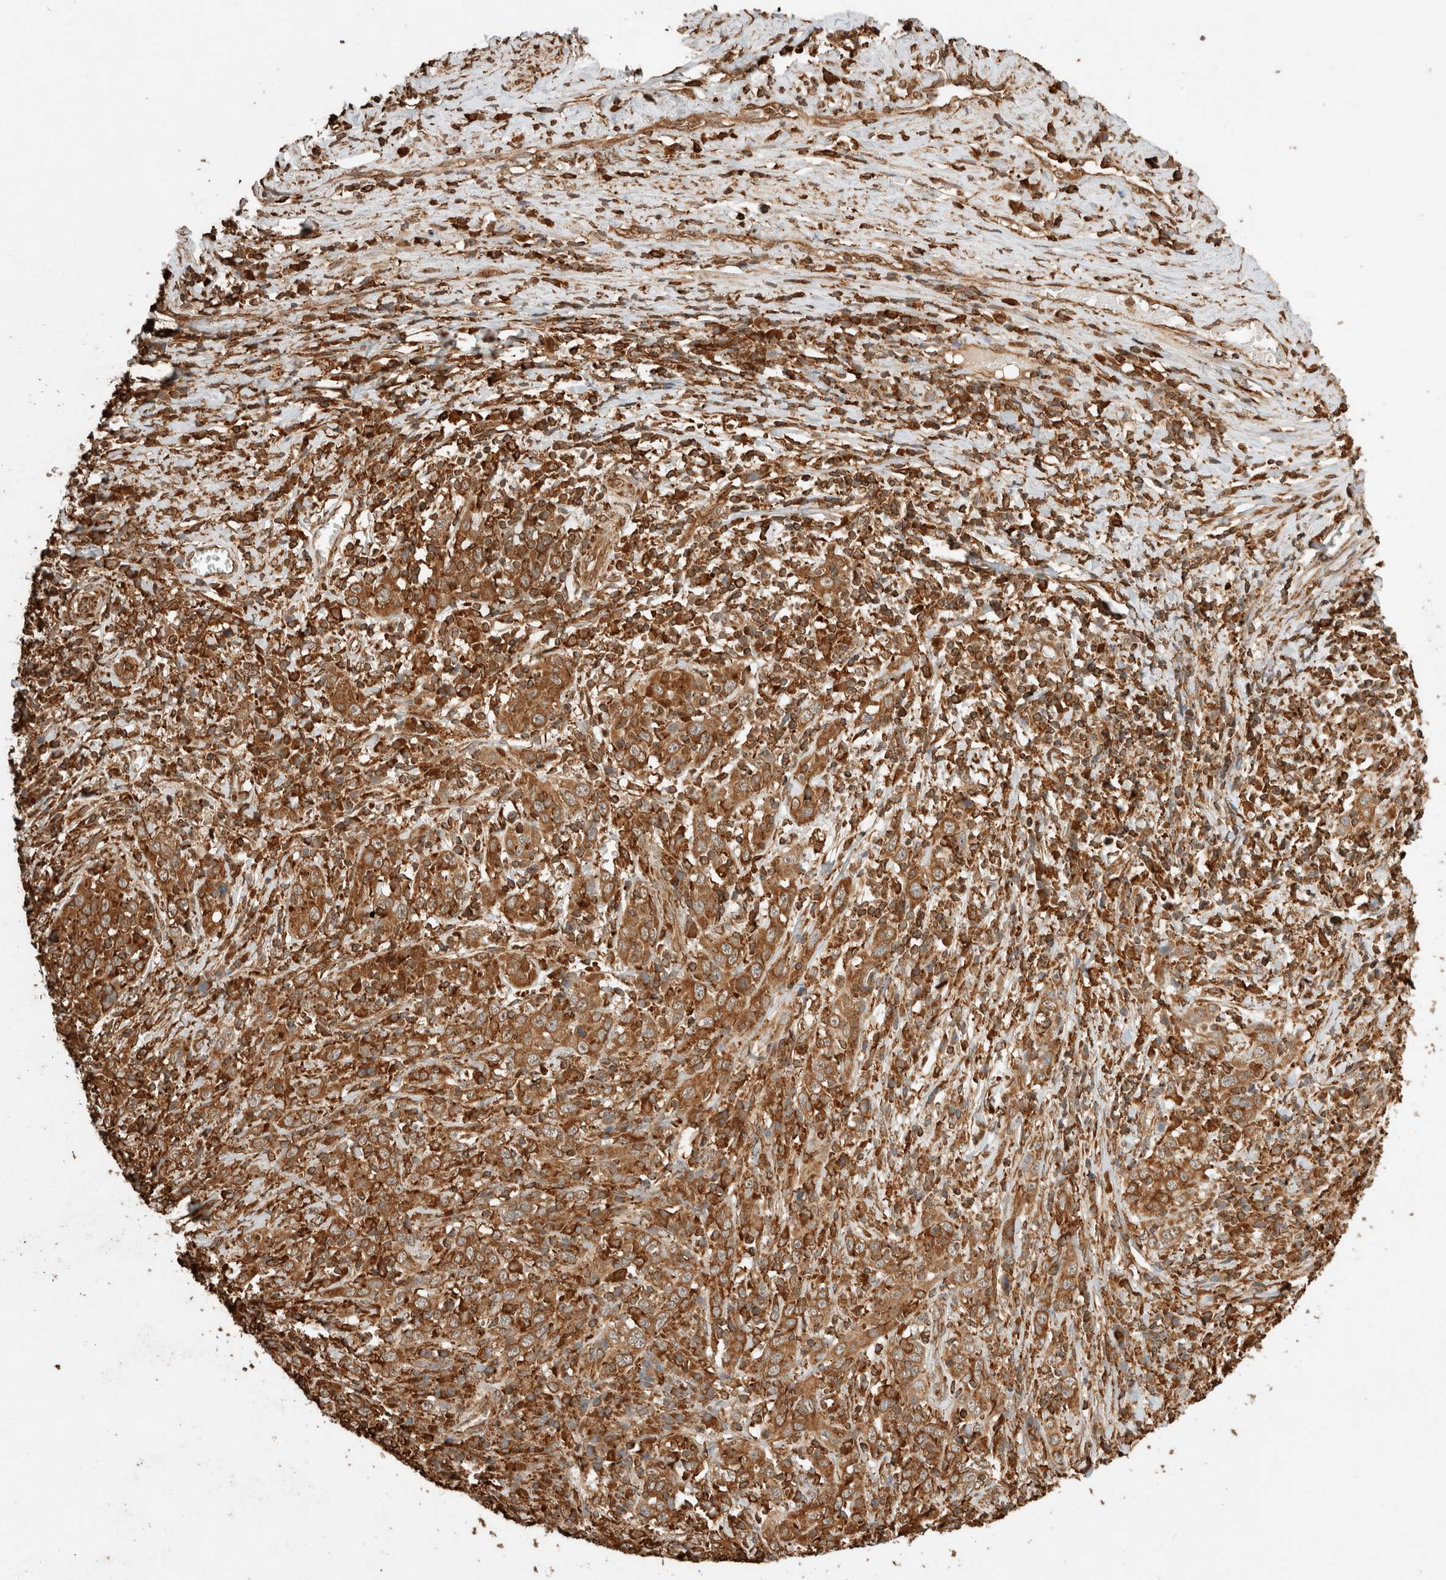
{"staining": {"intensity": "moderate", "quantity": ">75%", "location": "cytoplasmic/membranous"}, "tissue": "cervical cancer", "cell_type": "Tumor cells", "image_type": "cancer", "snomed": [{"axis": "morphology", "description": "Squamous cell carcinoma, NOS"}, {"axis": "topography", "description": "Cervix"}], "caption": "Tumor cells show medium levels of moderate cytoplasmic/membranous staining in approximately >75% of cells in human squamous cell carcinoma (cervical).", "gene": "ERAP1", "patient": {"sex": "female", "age": 46}}